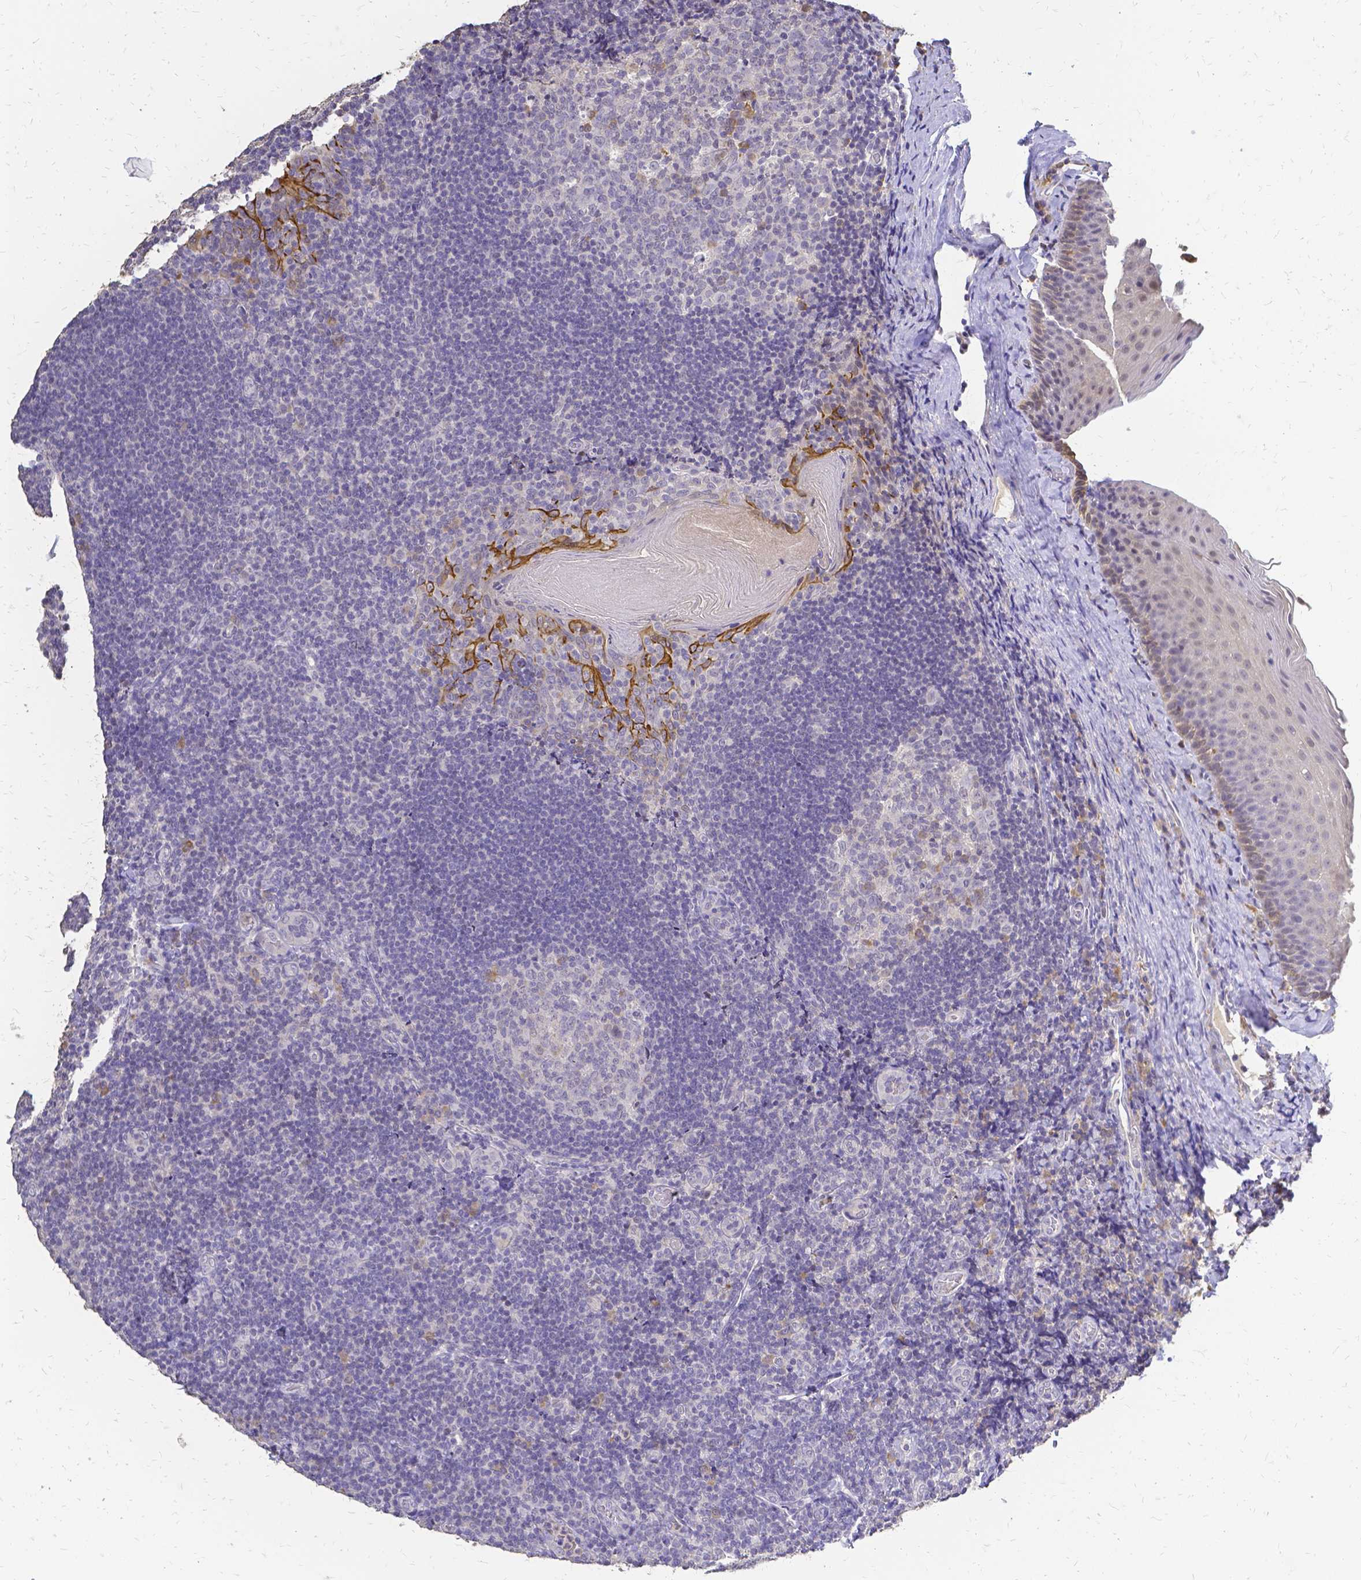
{"staining": {"intensity": "negative", "quantity": "none", "location": "none"}, "tissue": "tonsil", "cell_type": "Germinal center cells", "image_type": "normal", "snomed": [{"axis": "morphology", "description": "Normal tissue, NOS"}, {"axis": "topography", "description": "Tonsil"}], "caption": "Germinal center cells show no significant staining in benign tonsil. Nuclei are stained in blue.", "gene": "CIB1", "patient": {"sex": "male", "age": 17}}